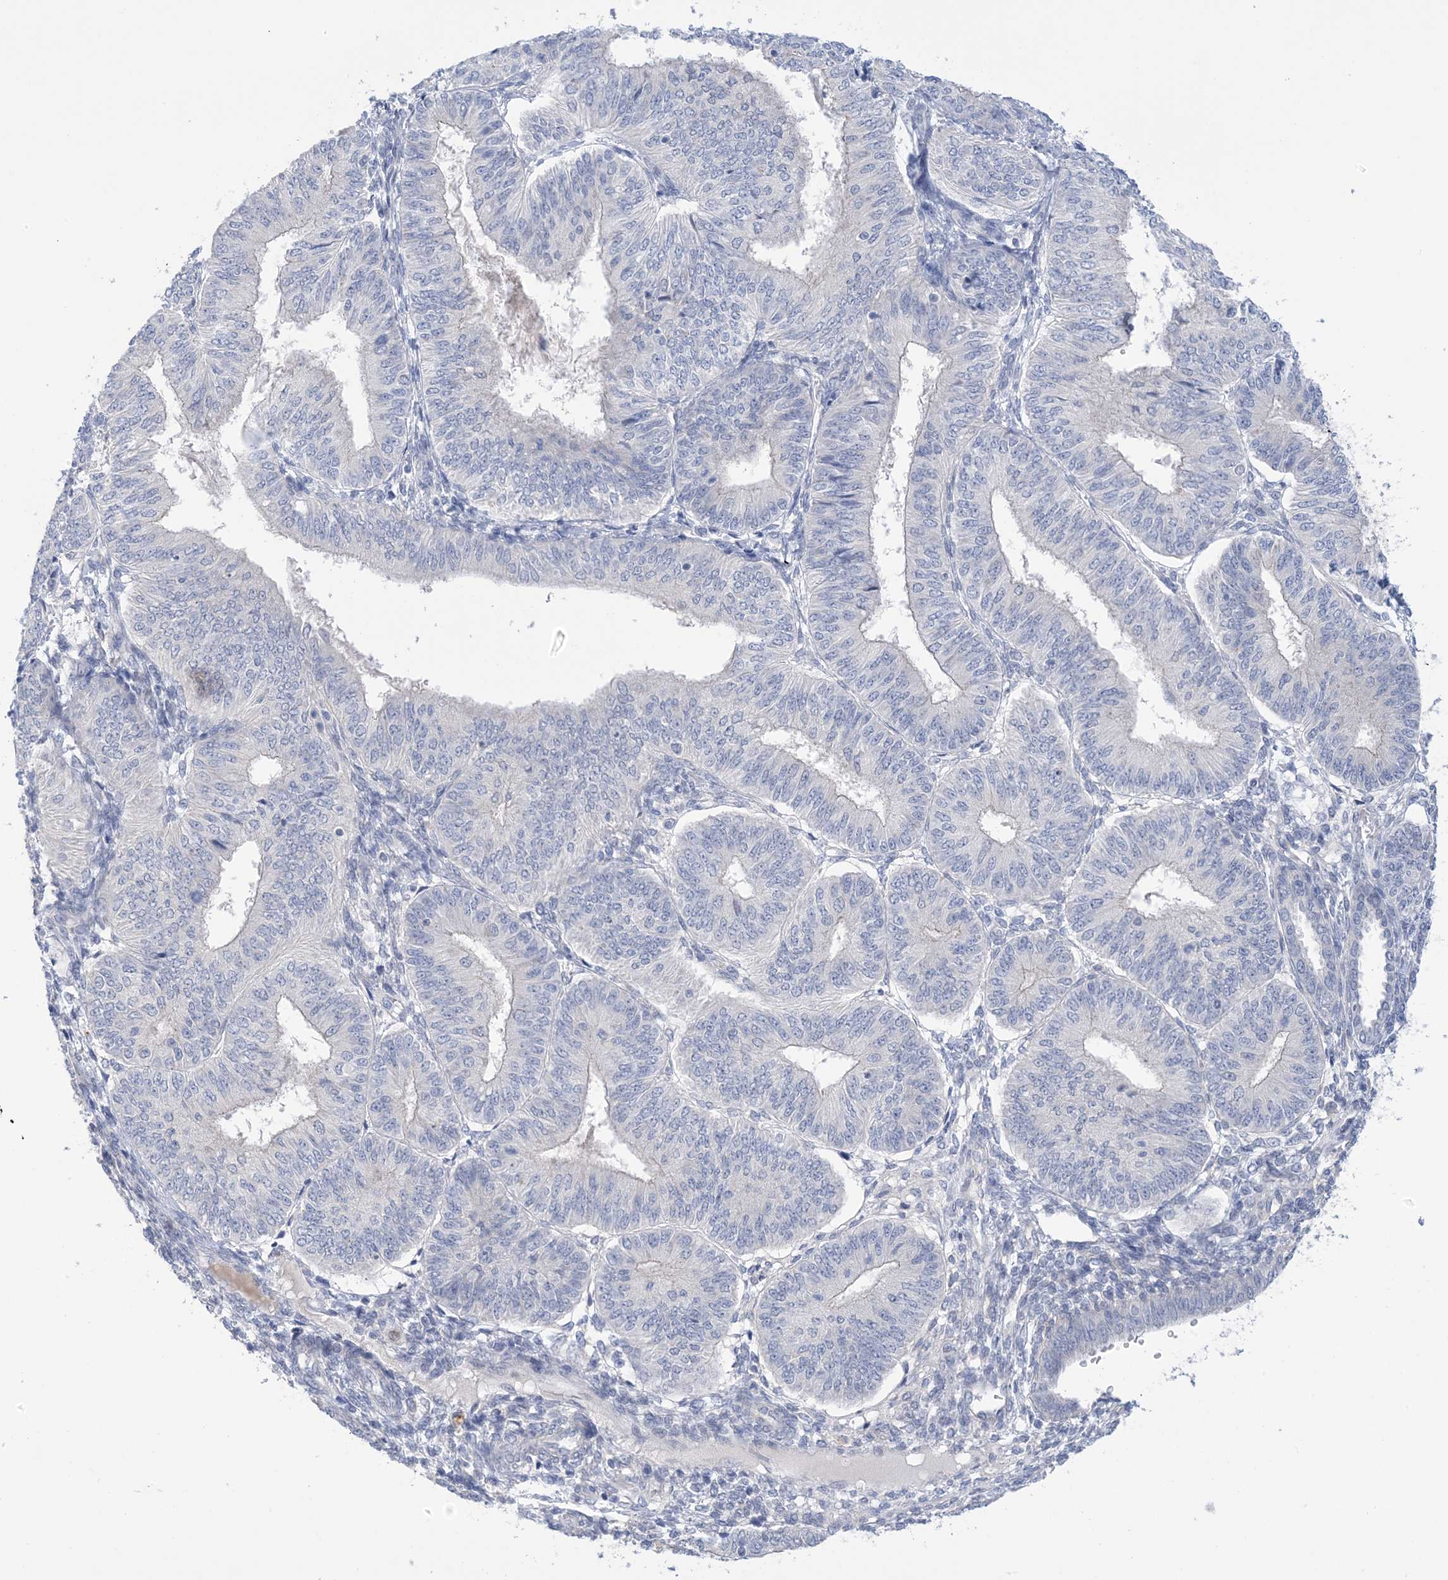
{"staining": {"intensity": "negative", "quantity": "none", "location": "none"}, "tissue": "endometrial cancer", "cell_type": "Tumor cells", "image_type": "cancer", "snomed": [{"axis": "morphology", "description": "Adenocarcinoma, NOS"}, {"axis": "topography", "description": "Endometrium"}], "caption": "Immunohistochemical staining of human endometrial adenocarcinoma exhibits no significant positivity in tumor cells.", "gene": "TTYH1", "patient": {"sex": "female", "age": 58}}